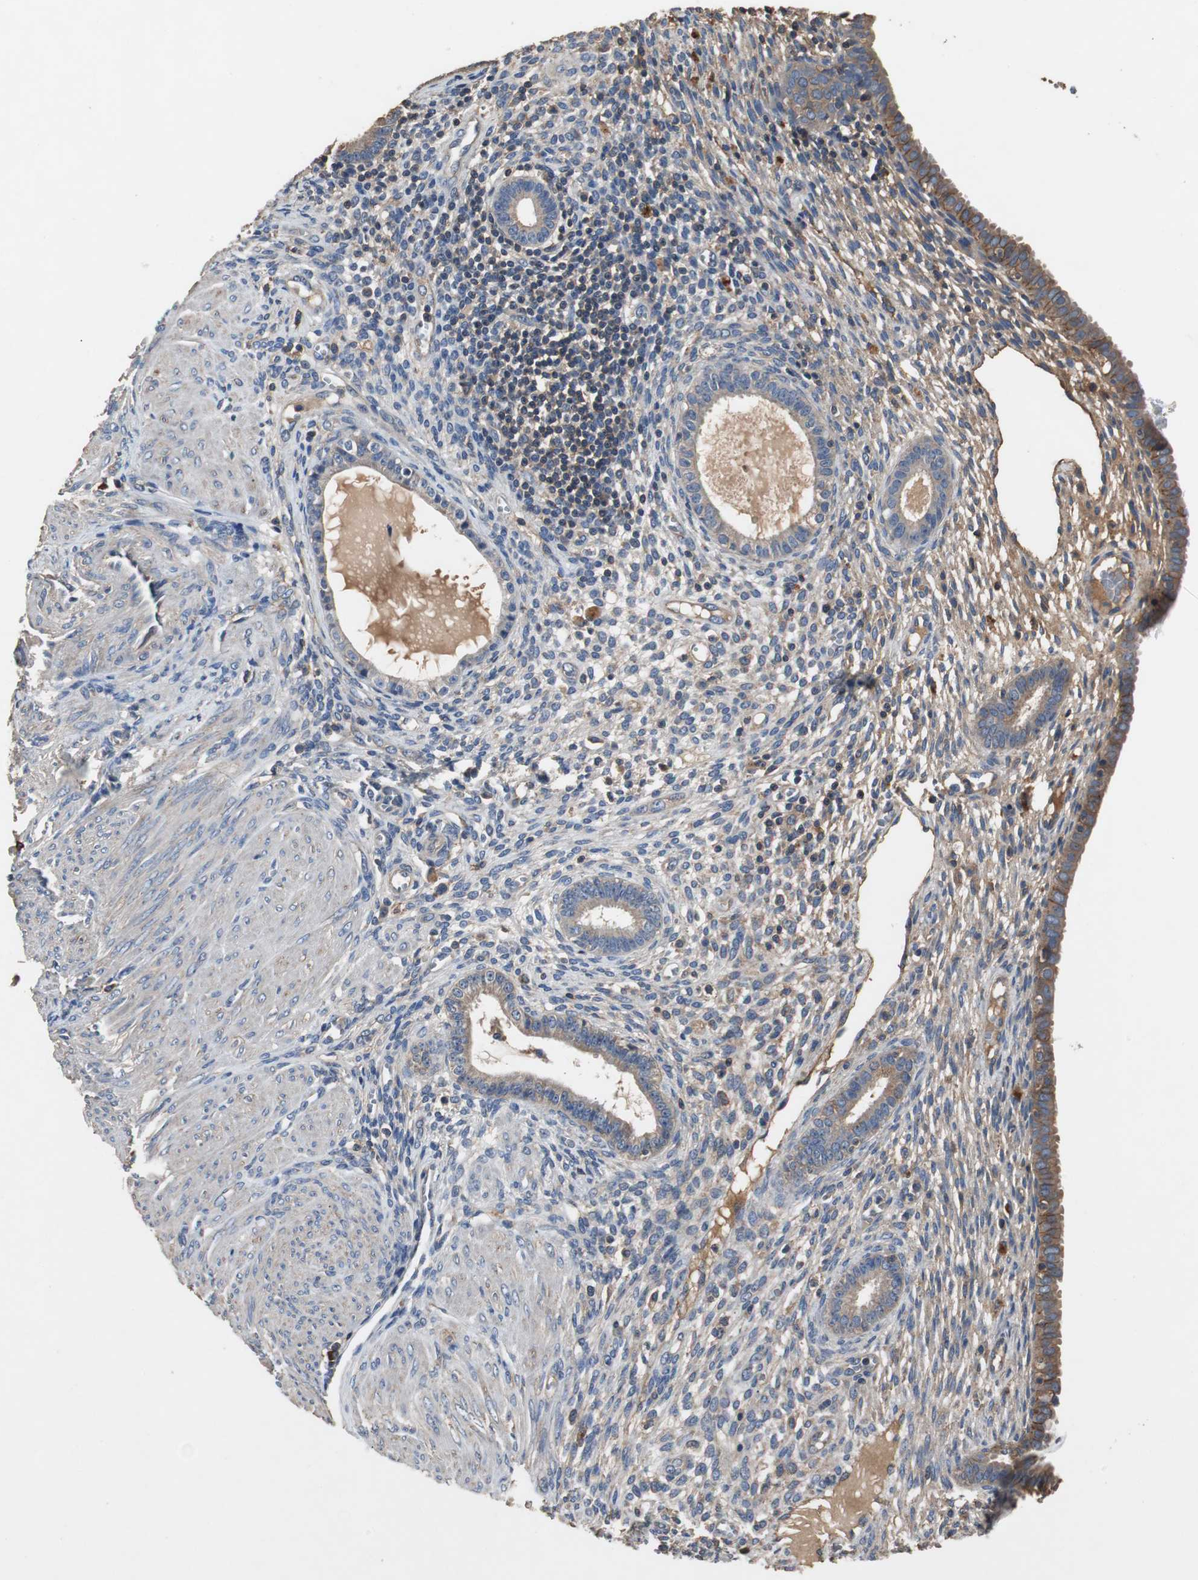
{"staining": {"intensity": "weak", "quantity": "25%-75%", "location": "cytoplasmic/membranous"}, "tissue": "endometrium", "cell_type": "Cells in endometrial stroma", "image_type": "normal", "snomed": [{"axis": "morphology", "description": "Normal tissue, NOS"}, {"axis": "topography", "description": "Endometrium"}], "caption": "Protein expression by IHC displays weak cytoplasmic/membranous expression in about 25%-75% of cells in endometrial stroma in benign endometrium.", "gene": "TNFRSF14", "patient": {"sex": "female", "age": 72}}